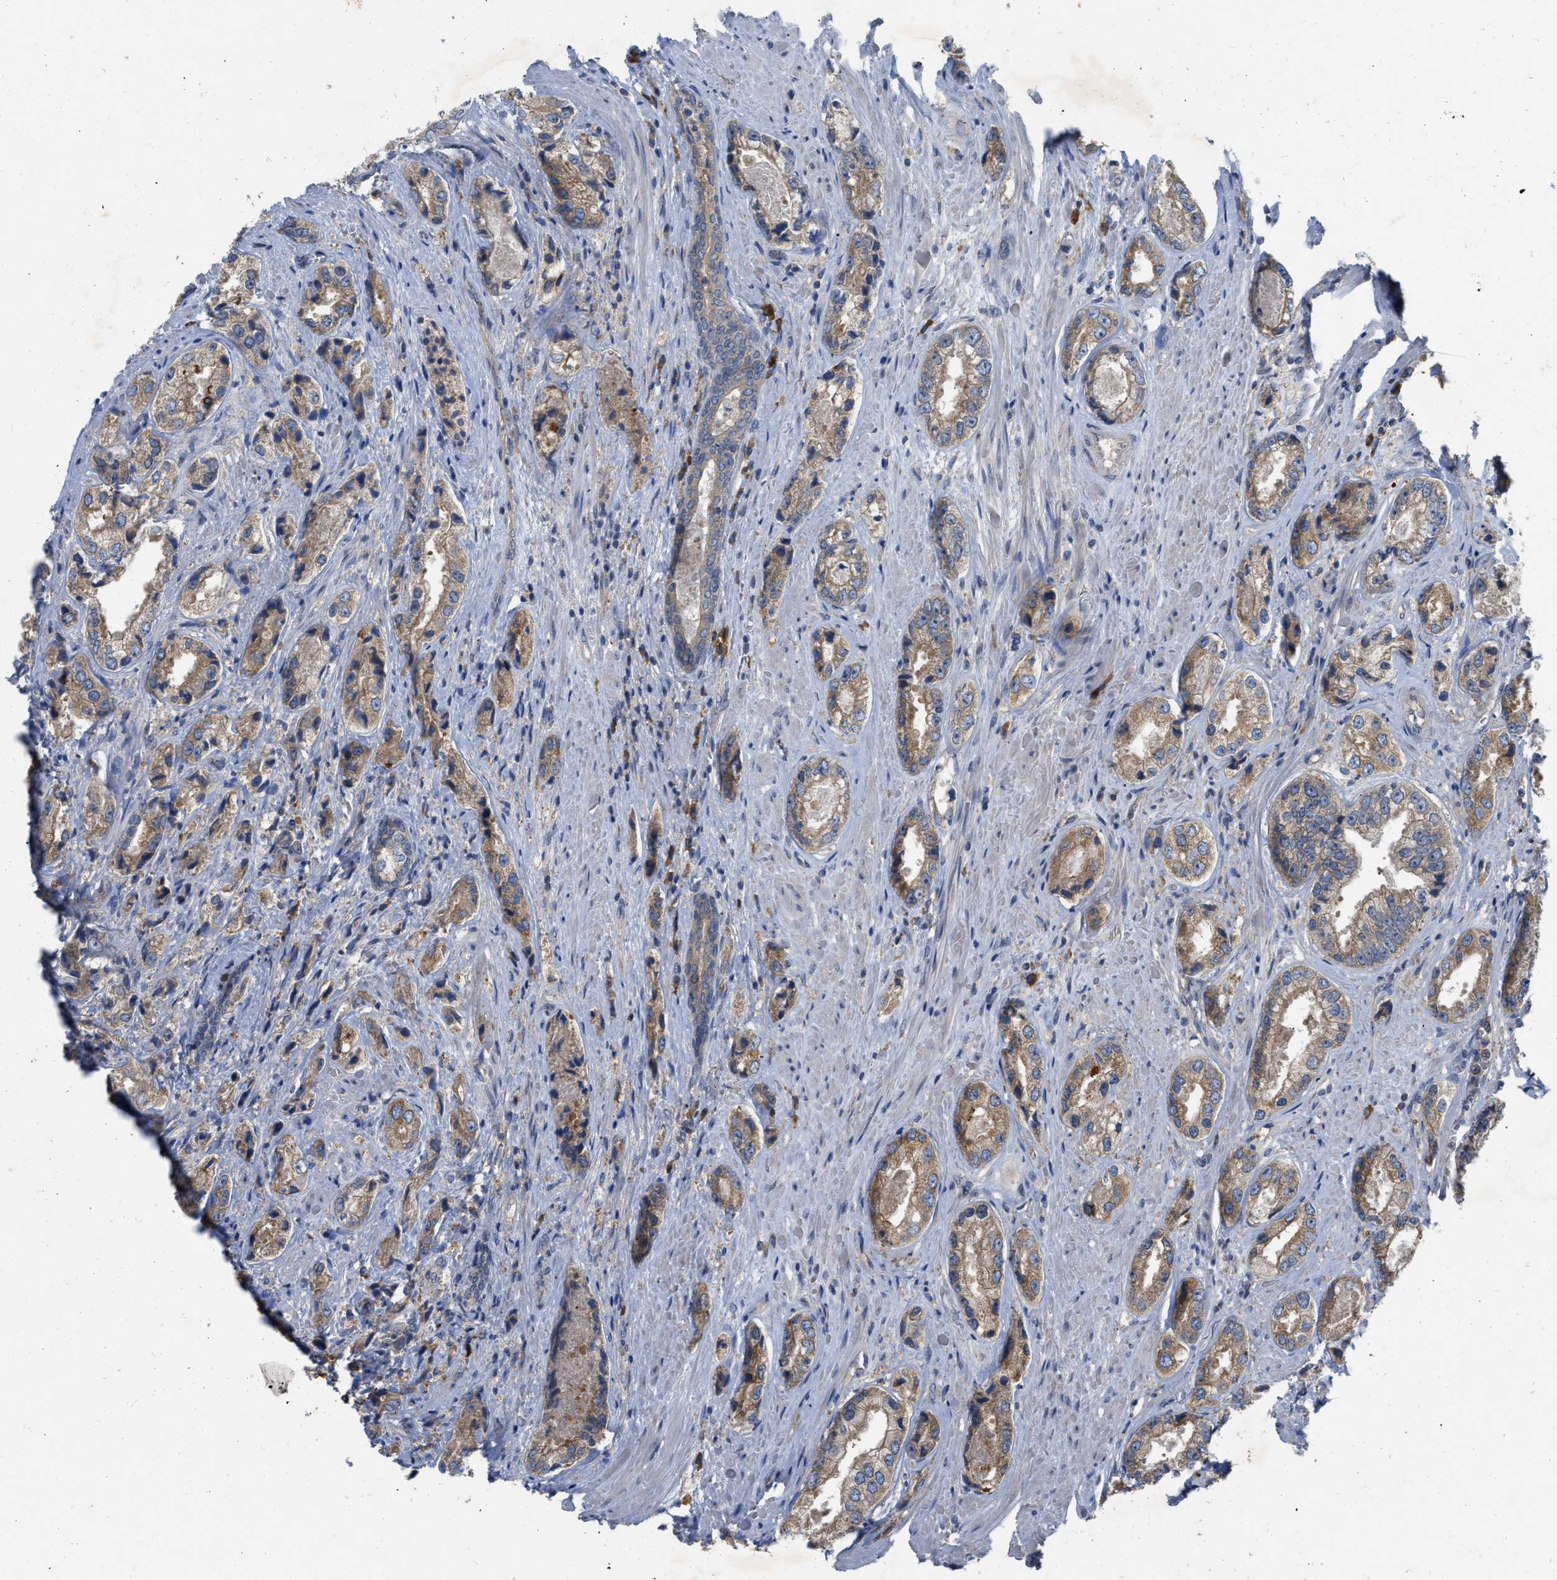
{"staining": {"intensity": "moderate", "quantity": ">75%", "location": "cytoplasmic/membranous"}, "tissue": "prostate cancer", "cell_type": "Tumor cells", "image_type": "cancer", "snomed": [{"axis": "morphology", "description": "Adenocarcinoma, High grade"}, {"axis": "topography", "description": "Prostate"}], "caption": "Immunohistochemical staining of prostate high-grade adenocarcinoma displays medium levels of moderate cytoplasmic/membranous protein positivity in about >75% of tumor cells.", "gene": "TMEM131", "patient": {"sex": "male", "age": 61}}